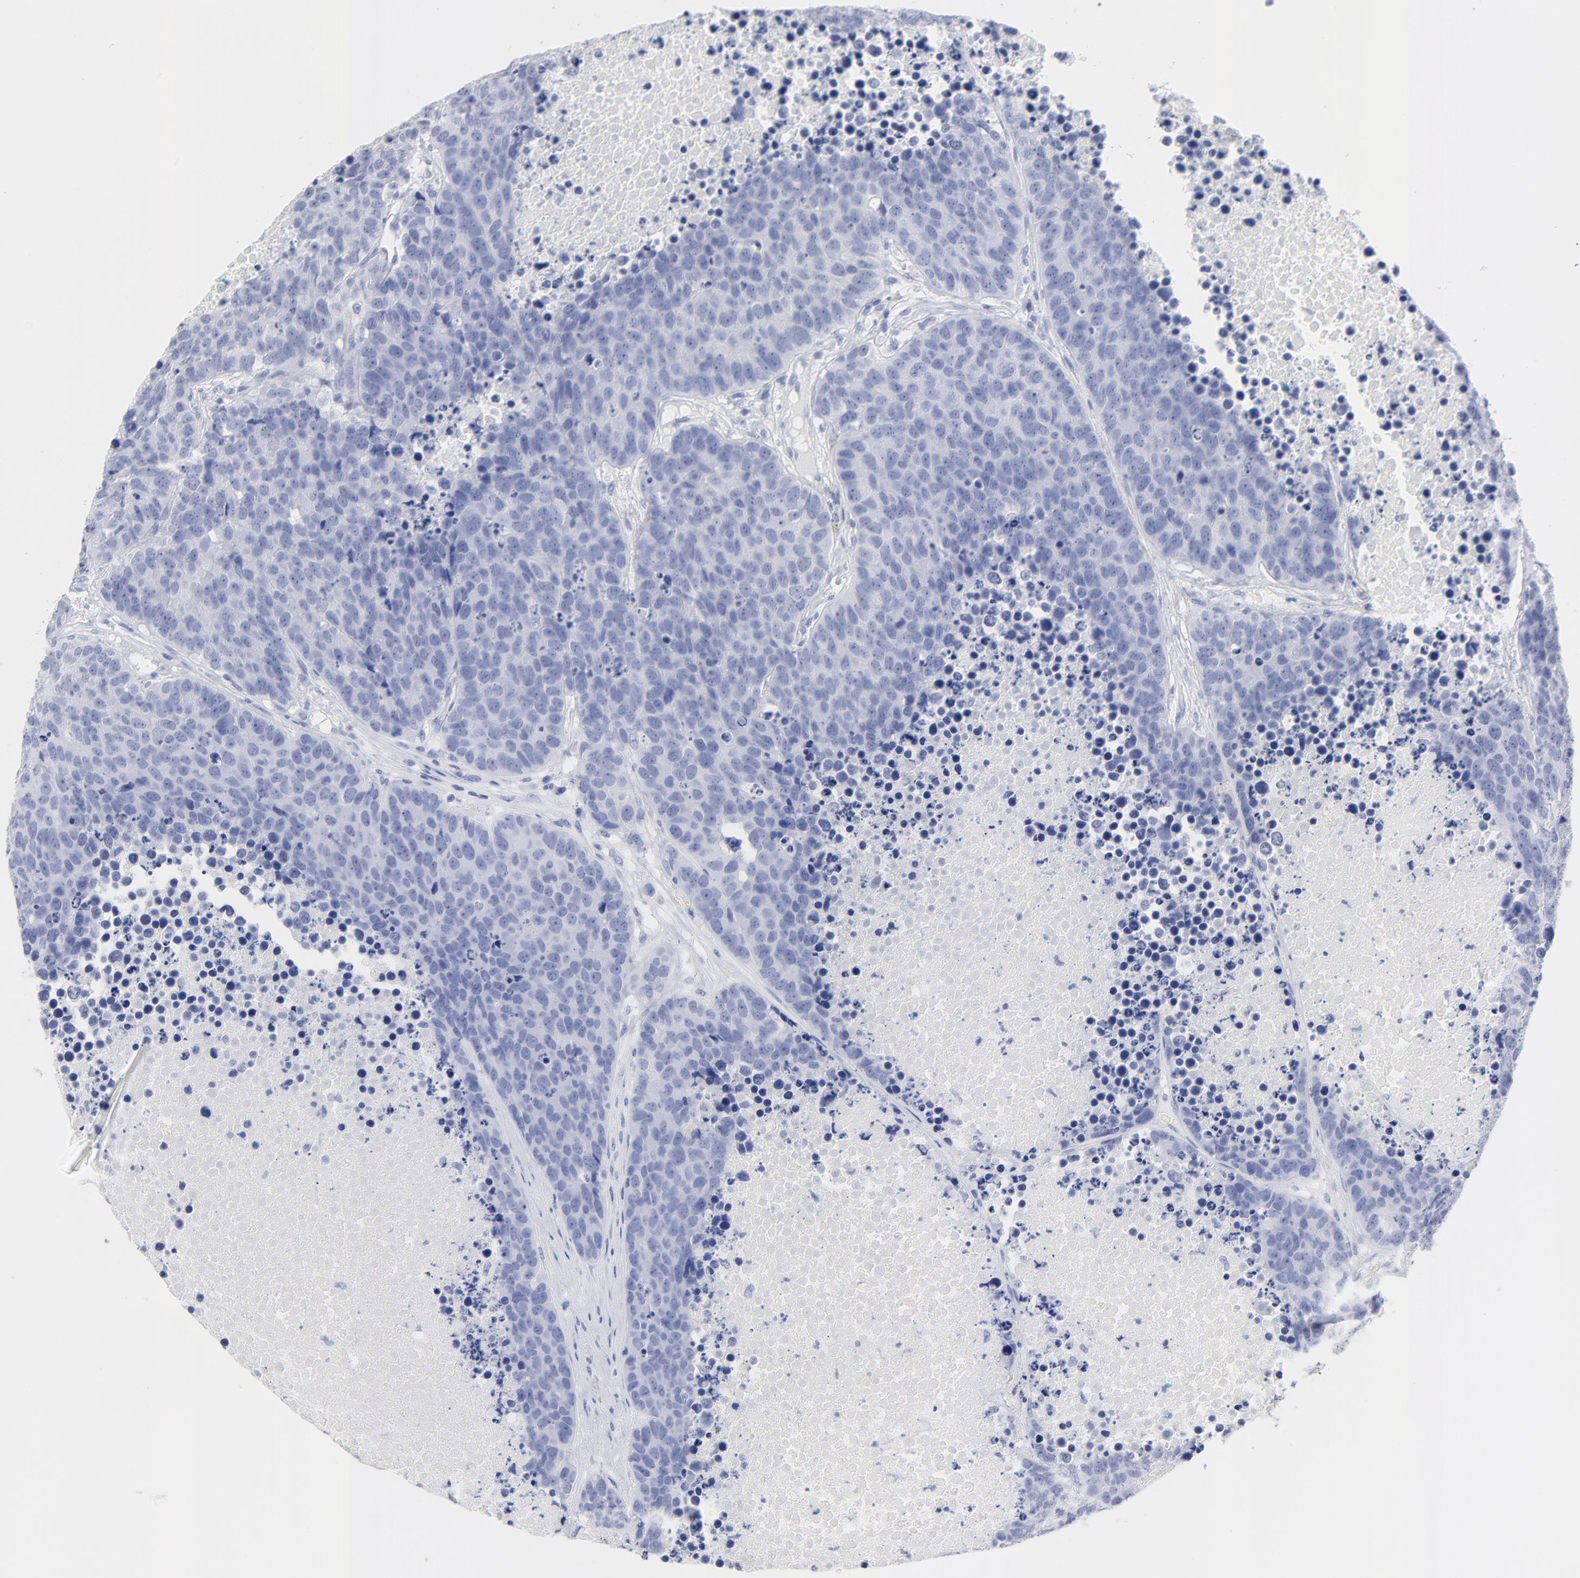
{"staining": {"intensity": "negative", "quantity": "none", "location": "none"}, "tissue": "carcinoid", "cell_type": "Tumor cells", "image_type": "cancer", "snomed": [{"axis": "morphology", "description": "Carcinoid, malignant, NOS"}, {"axis": "topography", "description": "Lung"}], "caption": "Tumor cells are negative for protein expression in human malignant carcinoid.", "gene": "ACY1", "patient": {"sex": "male", "age": 60}}